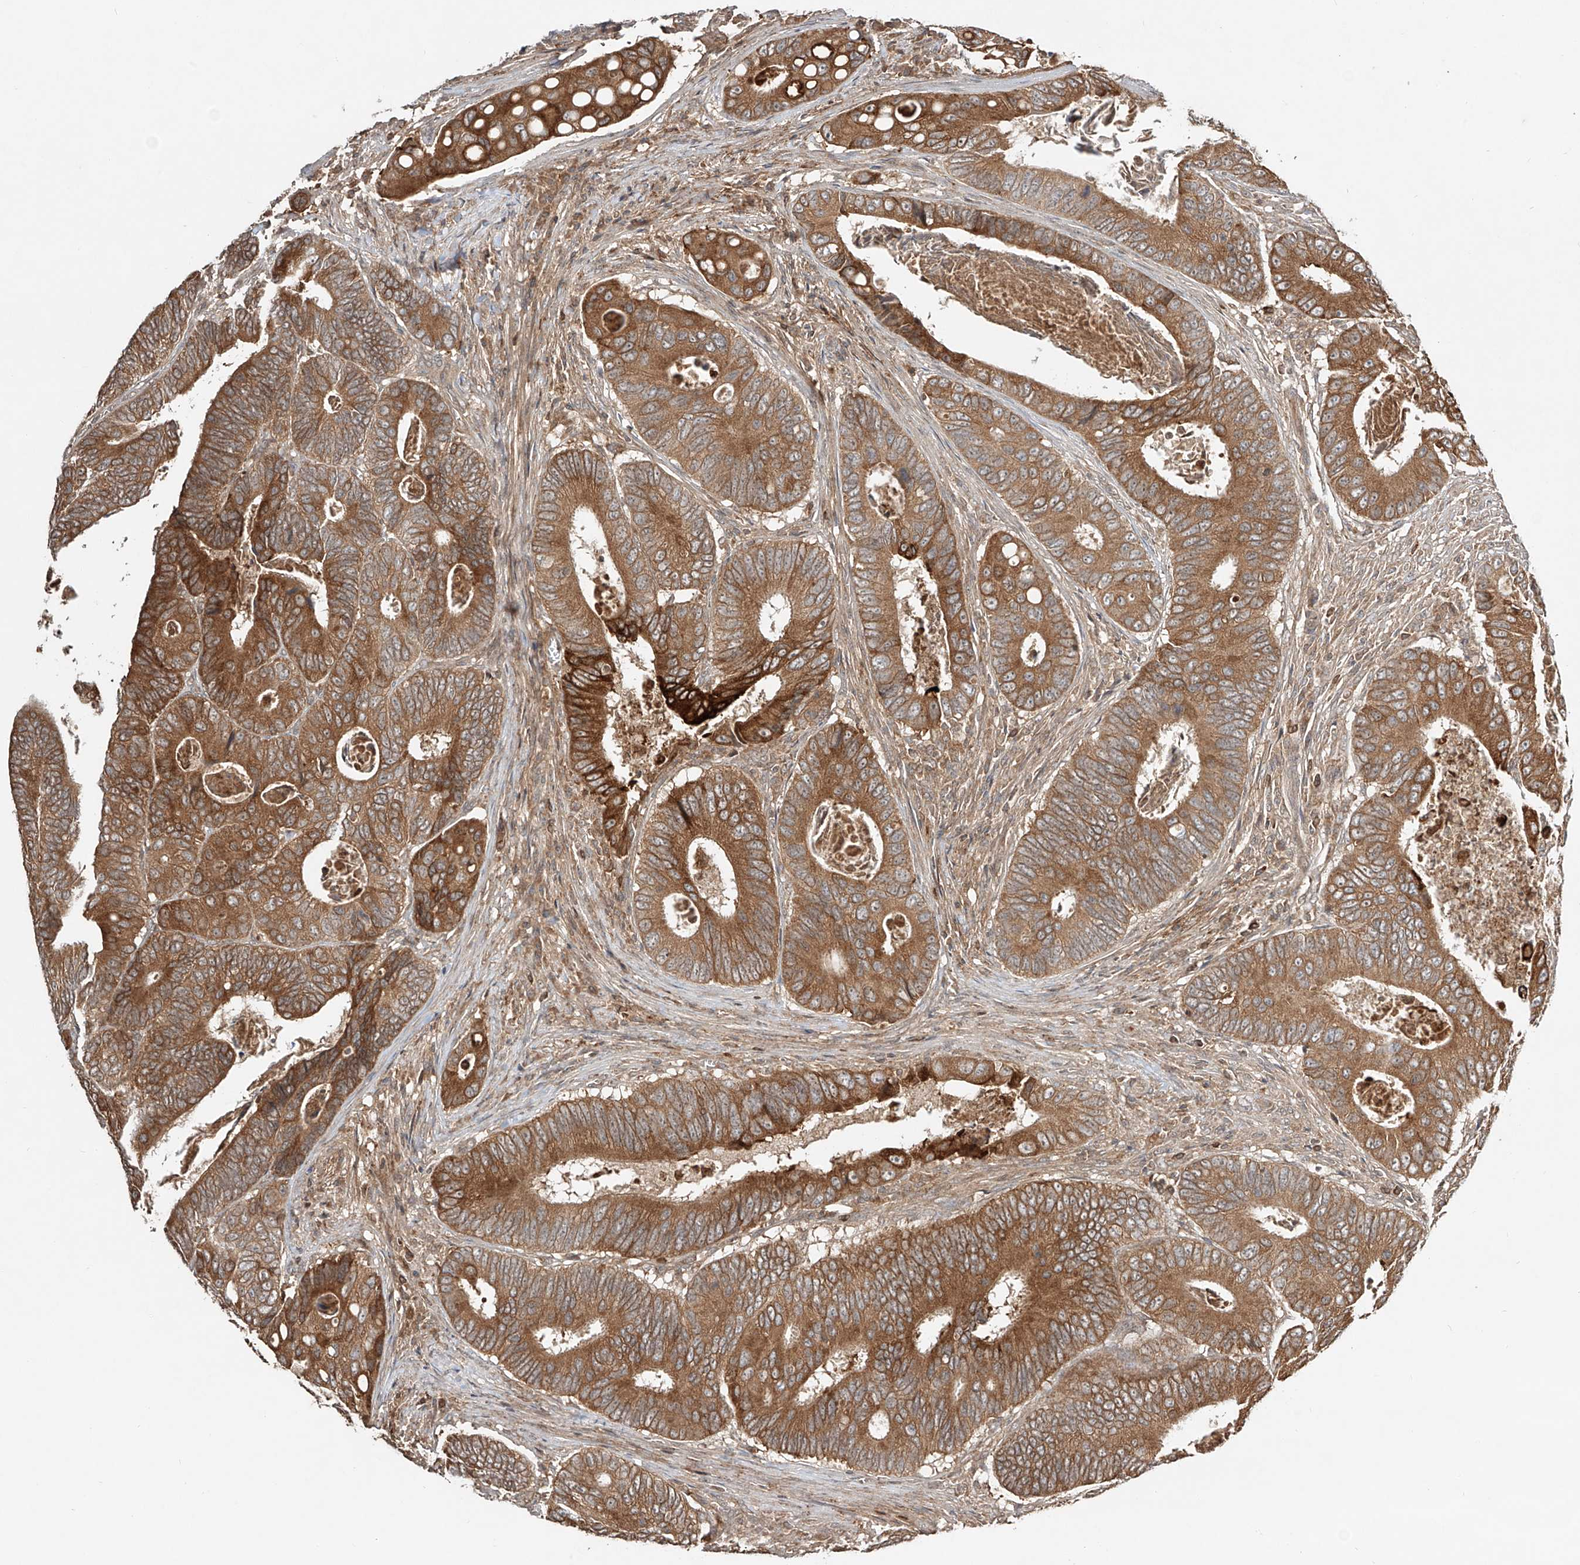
{"staining": {"intensity": "moderate", "quantity": ">75%", "location": "cytoplasmic/membranous"}, "tissue": "colorectal cancer", "cell_type": "Tumor cells", "image_type": "cancer", "snomed": [{"axis": "morphology", "description": "Inflammation, NOS"}, {"axis": "morphology", "description": "Adenocarcinoma, NOS"}, {"axis": "topography", "description": "Colon"}], "caption": "IHC of human colorectal cancer demonstrates medium levels of moderate cytoplasmic/membranous staining in approximately >75% of tumor cells.", "gene": "ERO1A", "patient": {"sex": "male", "age": 72}}